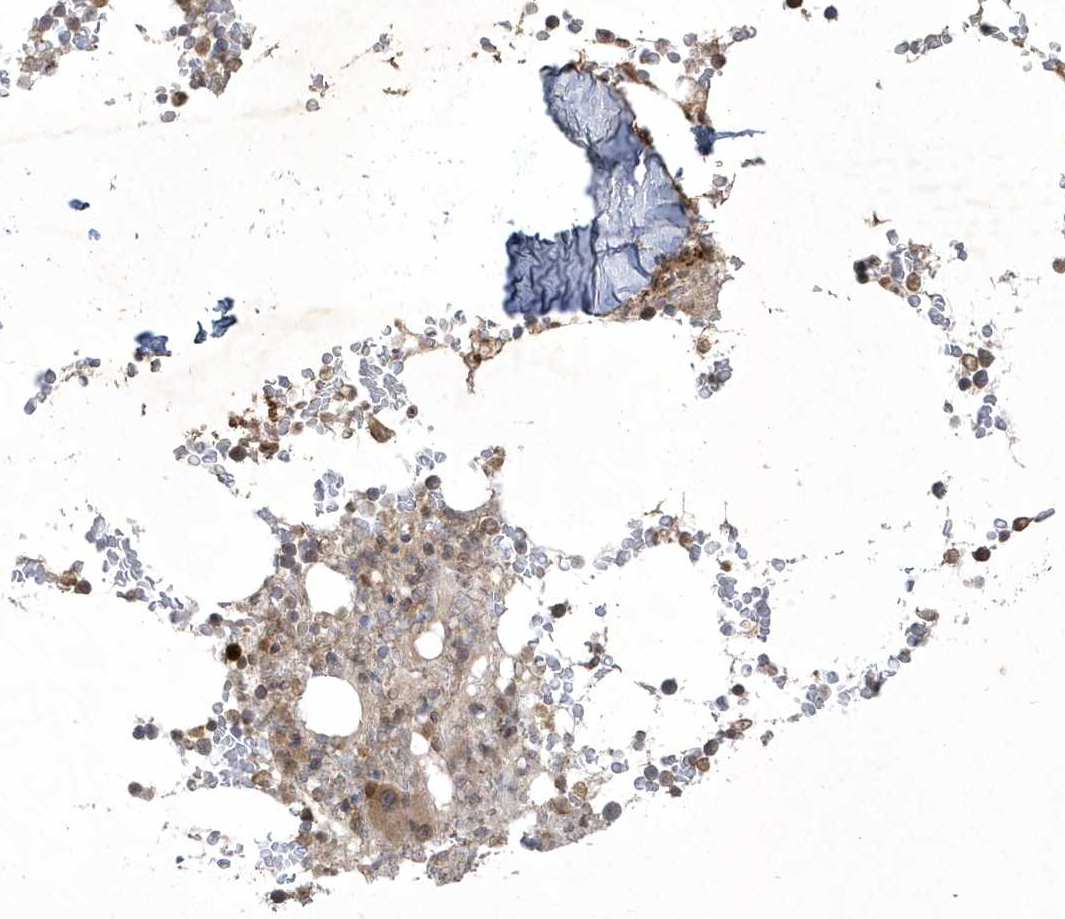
{"staining": {"intensity": "strong", "quantity": "<25%", "location": "cytoplasmic/membranous"}, "tissue": "bone marrow", "cell_type": "Hematopoietic cells", "image_type": "normal", "snomed": [{"axis": "morphology", "description": "Normal tissue, NOS"}, {"axis": "topography", "description": "Bone marrow"}], "caption": "Immunohistochemistry (IHC) micrograph of normal human bone marrow stained for a protein (brown), which exhibits medium levels of strong cytoplasmic/membranous staining in approximately <25% of hematopoietic cells.", "gene": "ZNF213", "patient": {"sex": "male", "age": 58}}